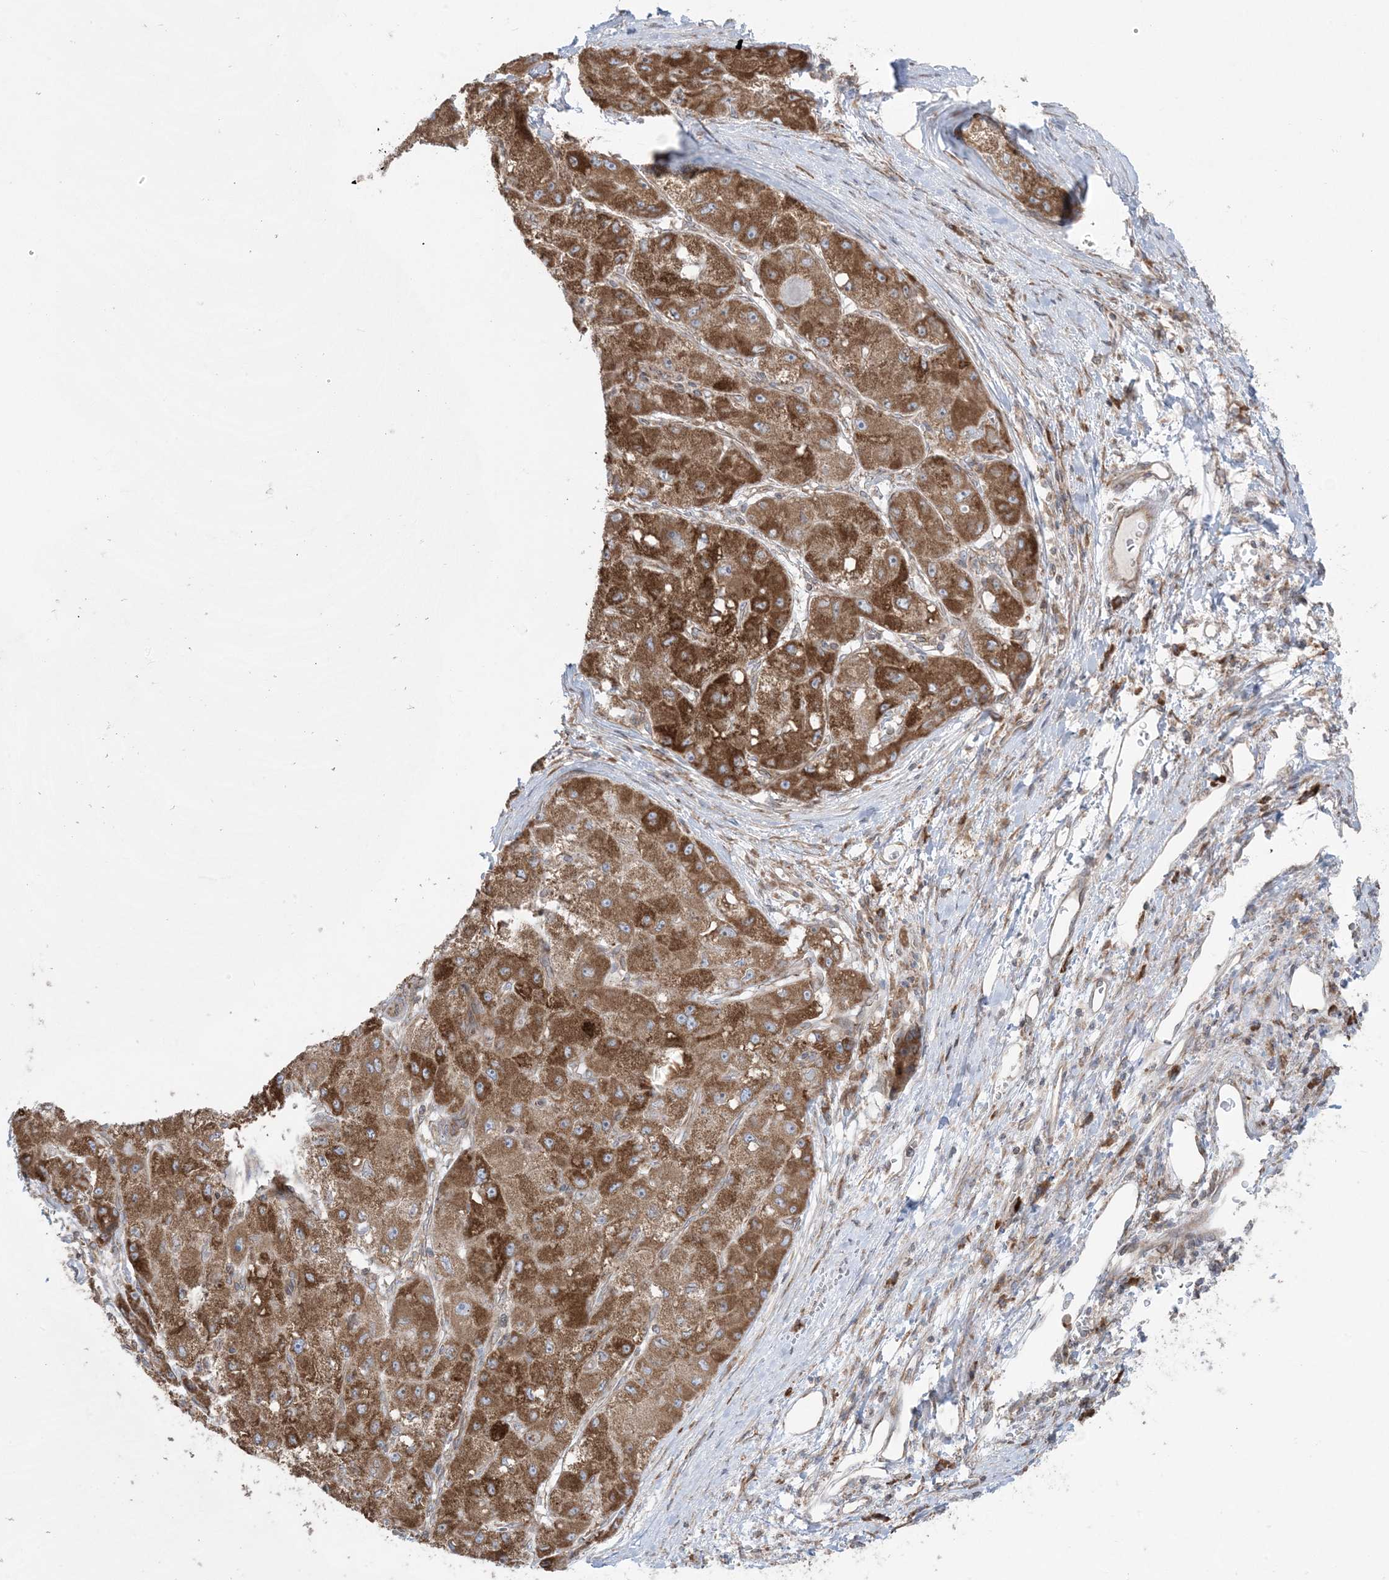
{"staining": {"intensity": "strong", "quantity": ">75%", "location": "cytoplasmic/membranous"}, "tissue": "liver cancer", "cell_type": "Tumor cells", "image_type": "cancer", "snomed": [{"axis": "morphology", "description": "Carcinoma, Hepatocellular, NOS"}, {"axis": "topography", "description": "Liver"}], "caption": "An immunohistochemistry histopathology image of neoplastic tissue is shown. Protein staining in brown shows strong cytoplasmic/membranous positivity in hepatocellular carcinoma (liver) within tumor cells.", "gene": "UBXN4", "patient": {"sex": "male", "age": 80}}